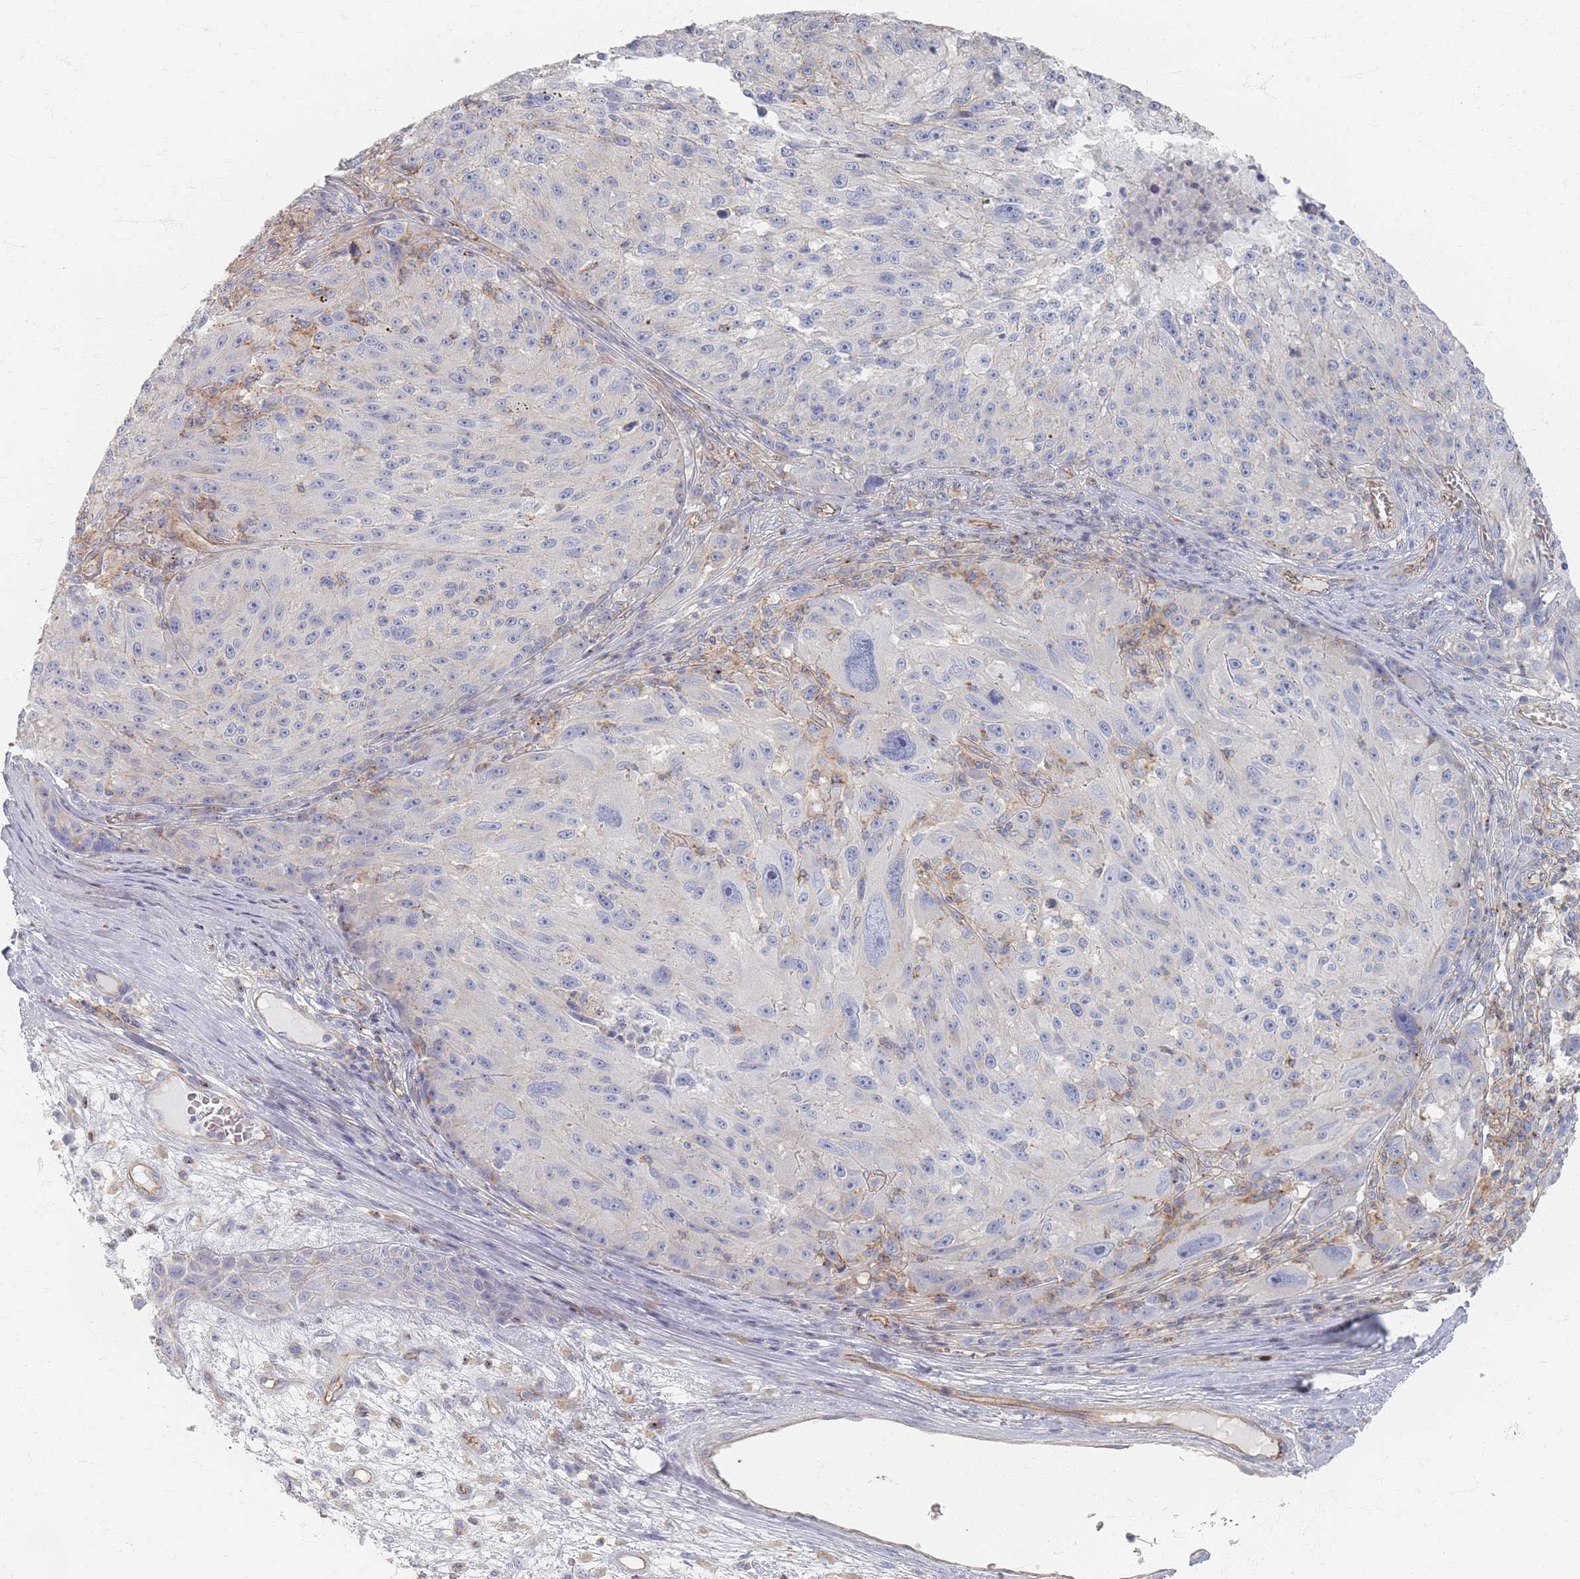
{"staining": {"intensity": "negative", "quantity": "none", "location": "none"}, "tissue": "melanoma", "cell_type": "Tumor cells", "image_type": "cancer", "snomed": [{"axis": "morphology", "description": "Malignant melanoma, NOS"}, {"axis": "topography", "description": "Skin"}], "caption": "Protein analysis of malignant melanoma displays no significant staining in tumor cells. The staining was performed using DAB (3,3'-diaminobenzidine) to visualize the protein expression in brown, while the nuclei were stained in blue with hematoxylin (Magnification: 20x).", "gene": "GNB1", "patient": {"sex": "male", "age": 53}}